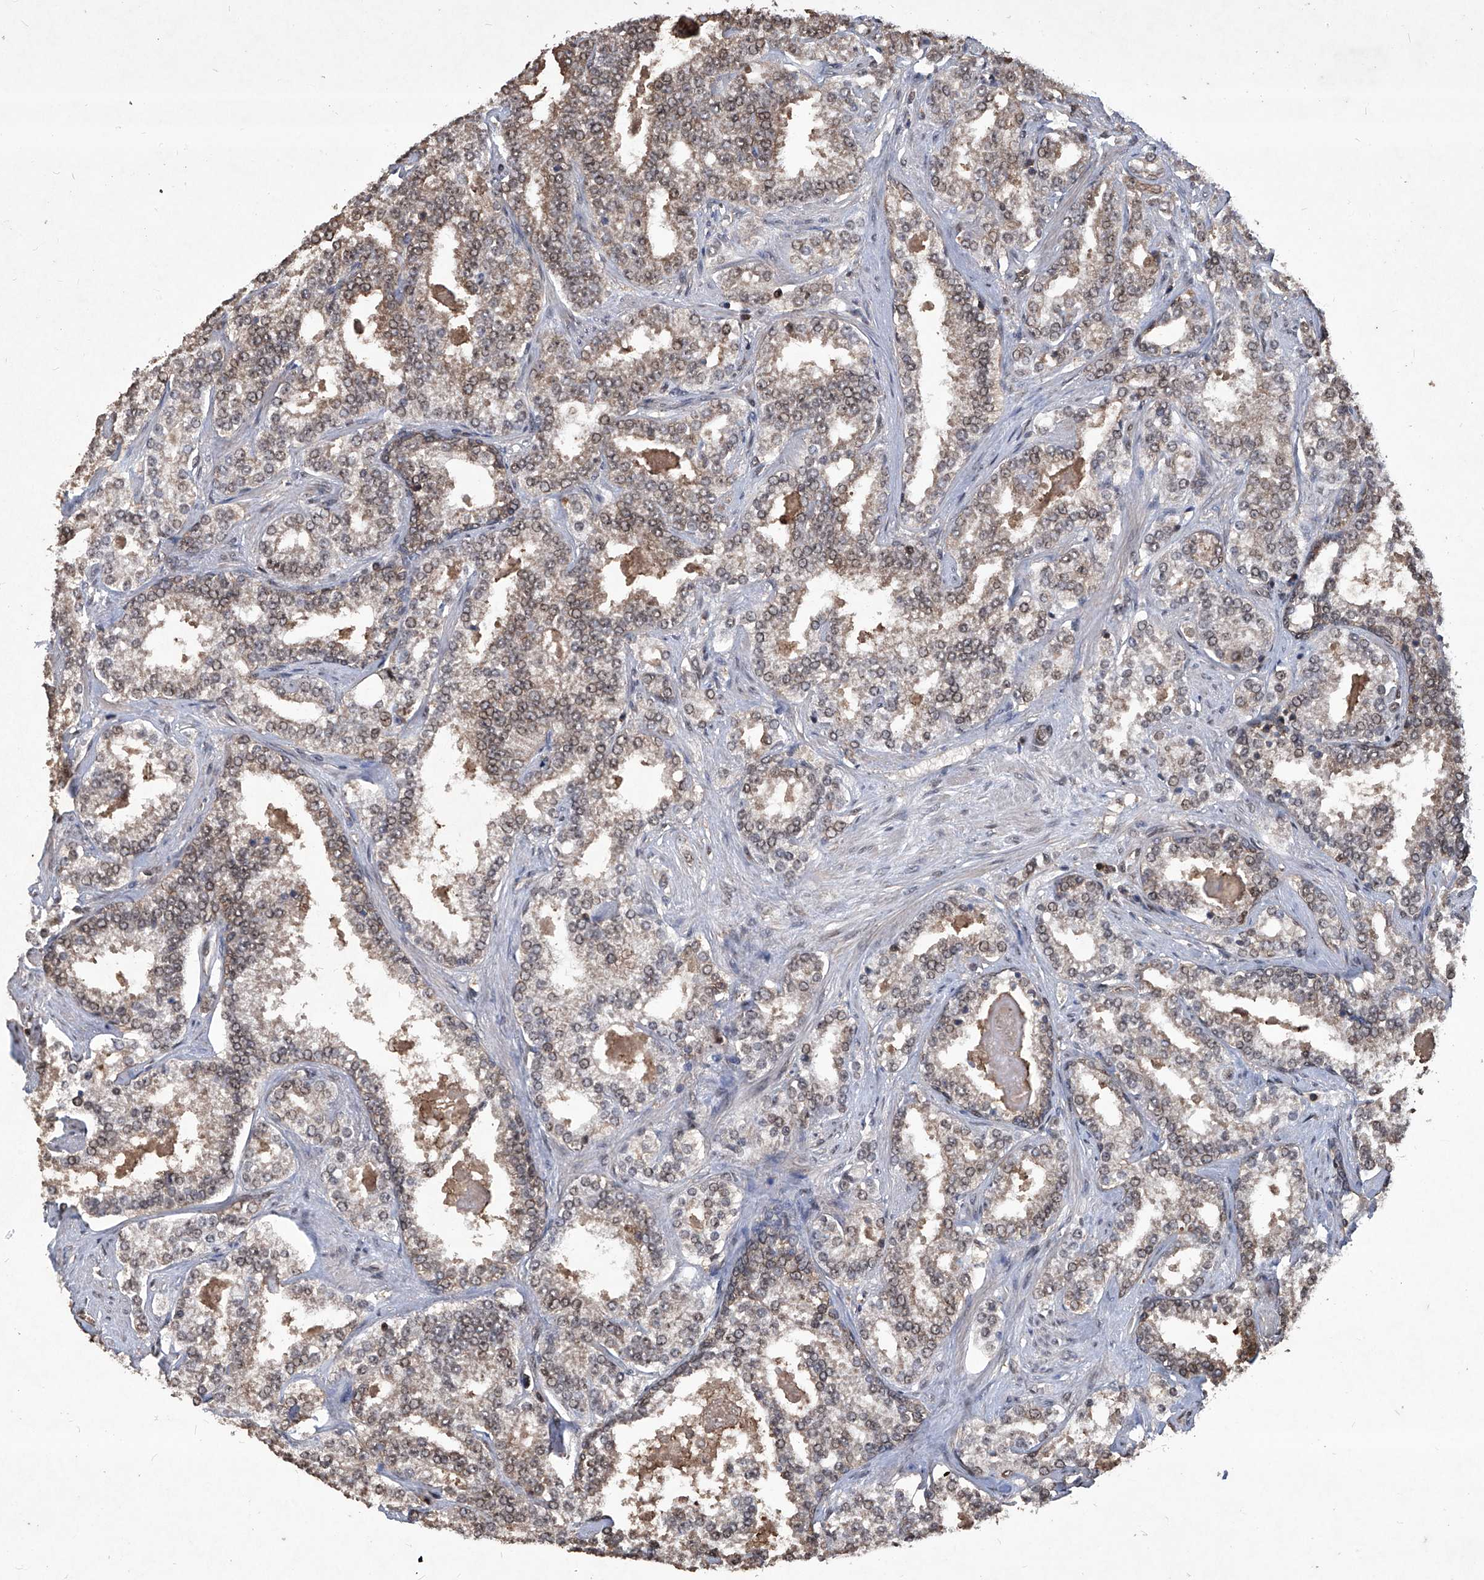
{"staining": {"intensity": "negative", "quantity": "none", "location": "none"}, "tissue": "prostate cancer", "cell_type": "Tumor cells", "image_type": "cancer", "snomed": [{"axis": "morphology", "description": "Normal tissue, NOS"}, {"axis": "morphology", "description": "Adenocarcinoma, High grade"}, {"axis": "topography", "description": "Prostate"}], "caption": "IHC histopathology image of neoplastic tissue: high-grade adenocarcinoma (prostate) stained with DAB displays no significant protein staining in tumor cells.", "gene": "PSMB1", "patient": {"sex": "male", "age": 83}}